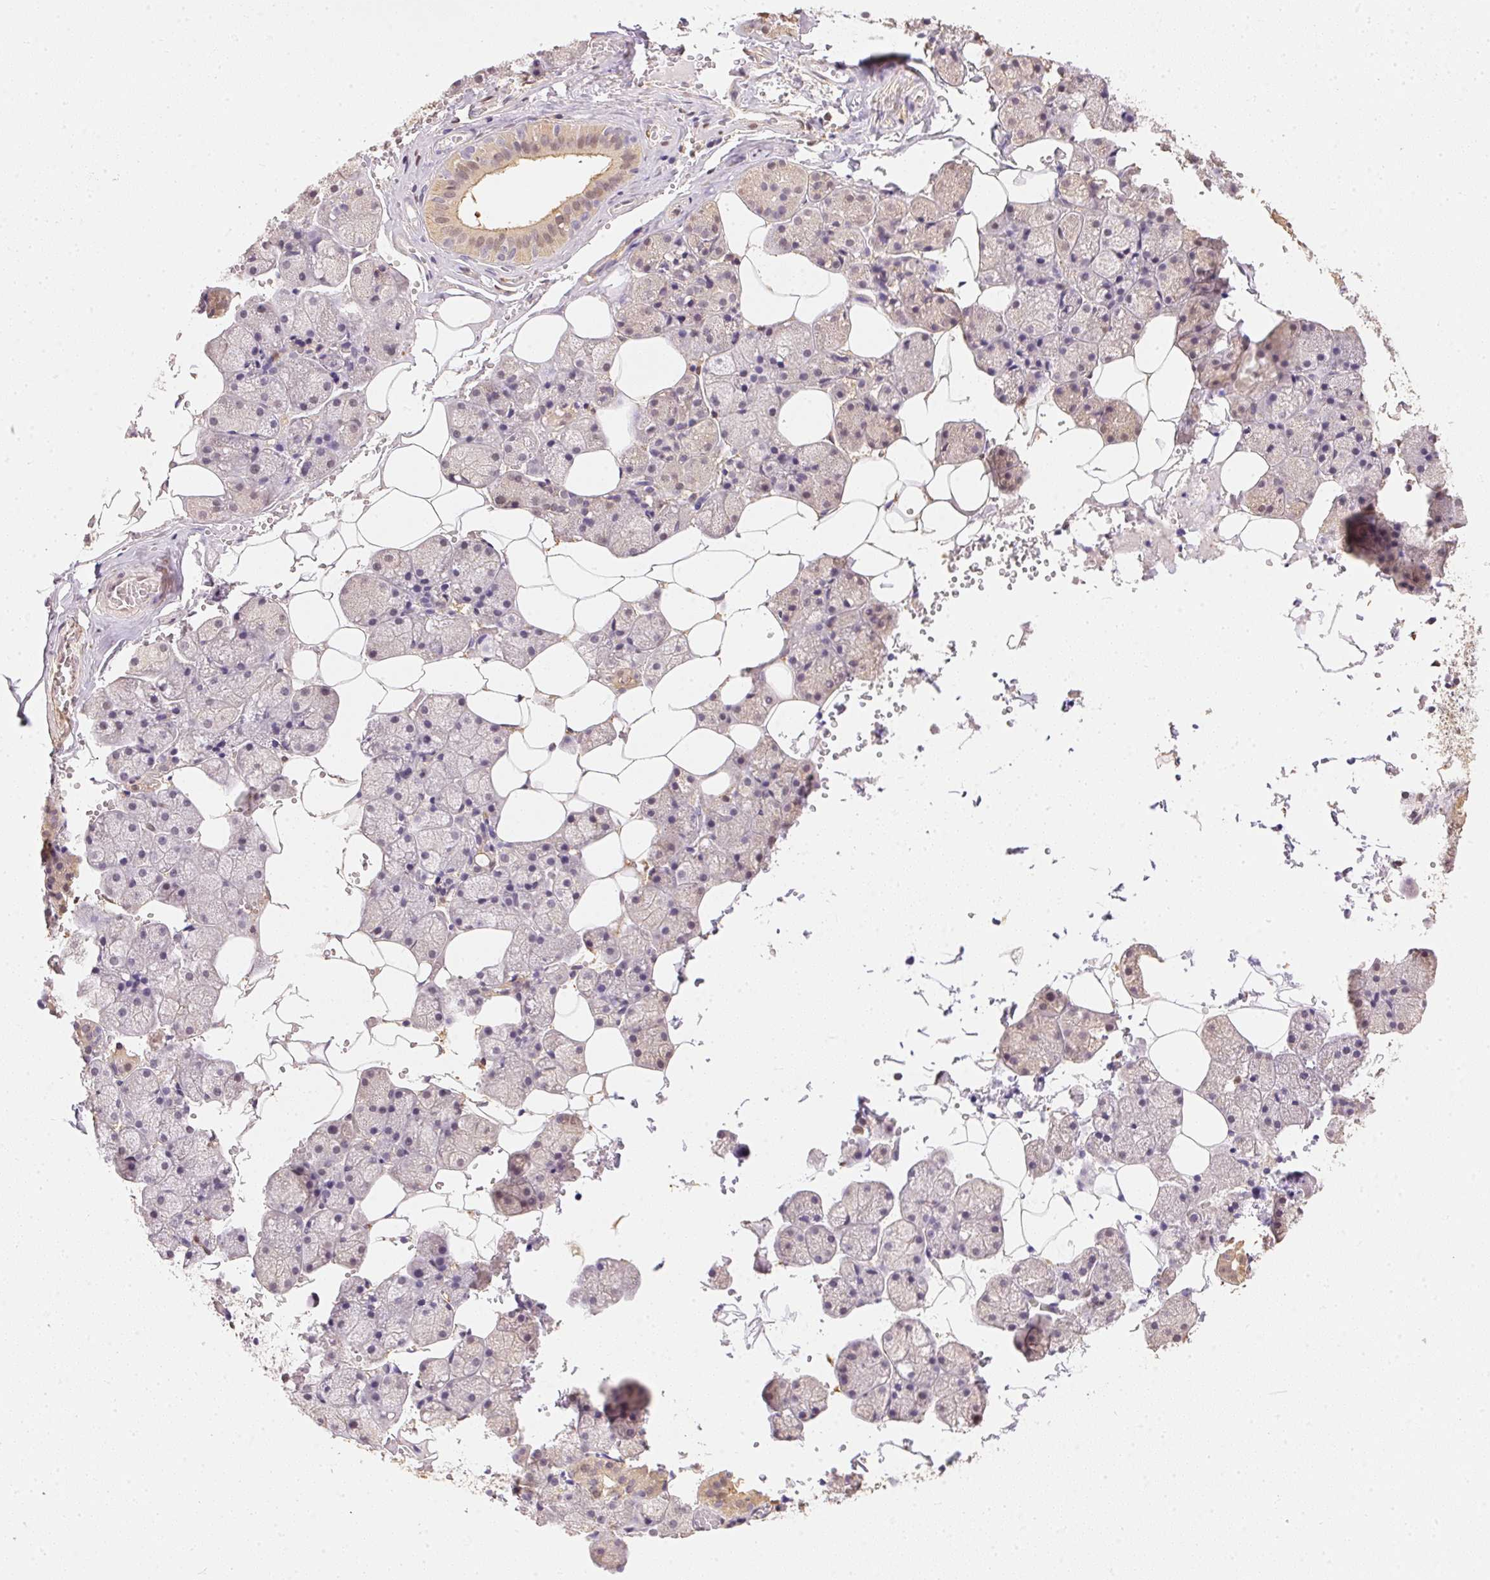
{"staining": {"intensity": "weak", "quantity": "25%-75%", "location": "cytoplasmic/membranous"}, "tissue": "salivary gland", "cell_type": "Glandular cells", "image_type": "normal", "snomed": [{"axis": "morphology", "description": "Normal tissue, NOS"}, {"axis": "topography", "description": "Salivary gland"}], "caption": "Brown immunohistochemical staining in normal human salivary gland reveals weak cytoplasmic/membranous staining in approximately 25%-75% of glandular cells. (DAB = brown stain, brightfield microscopy at high magnification).", "gene": "S100A3", "patient": {"sex": "male", "age": 38}}